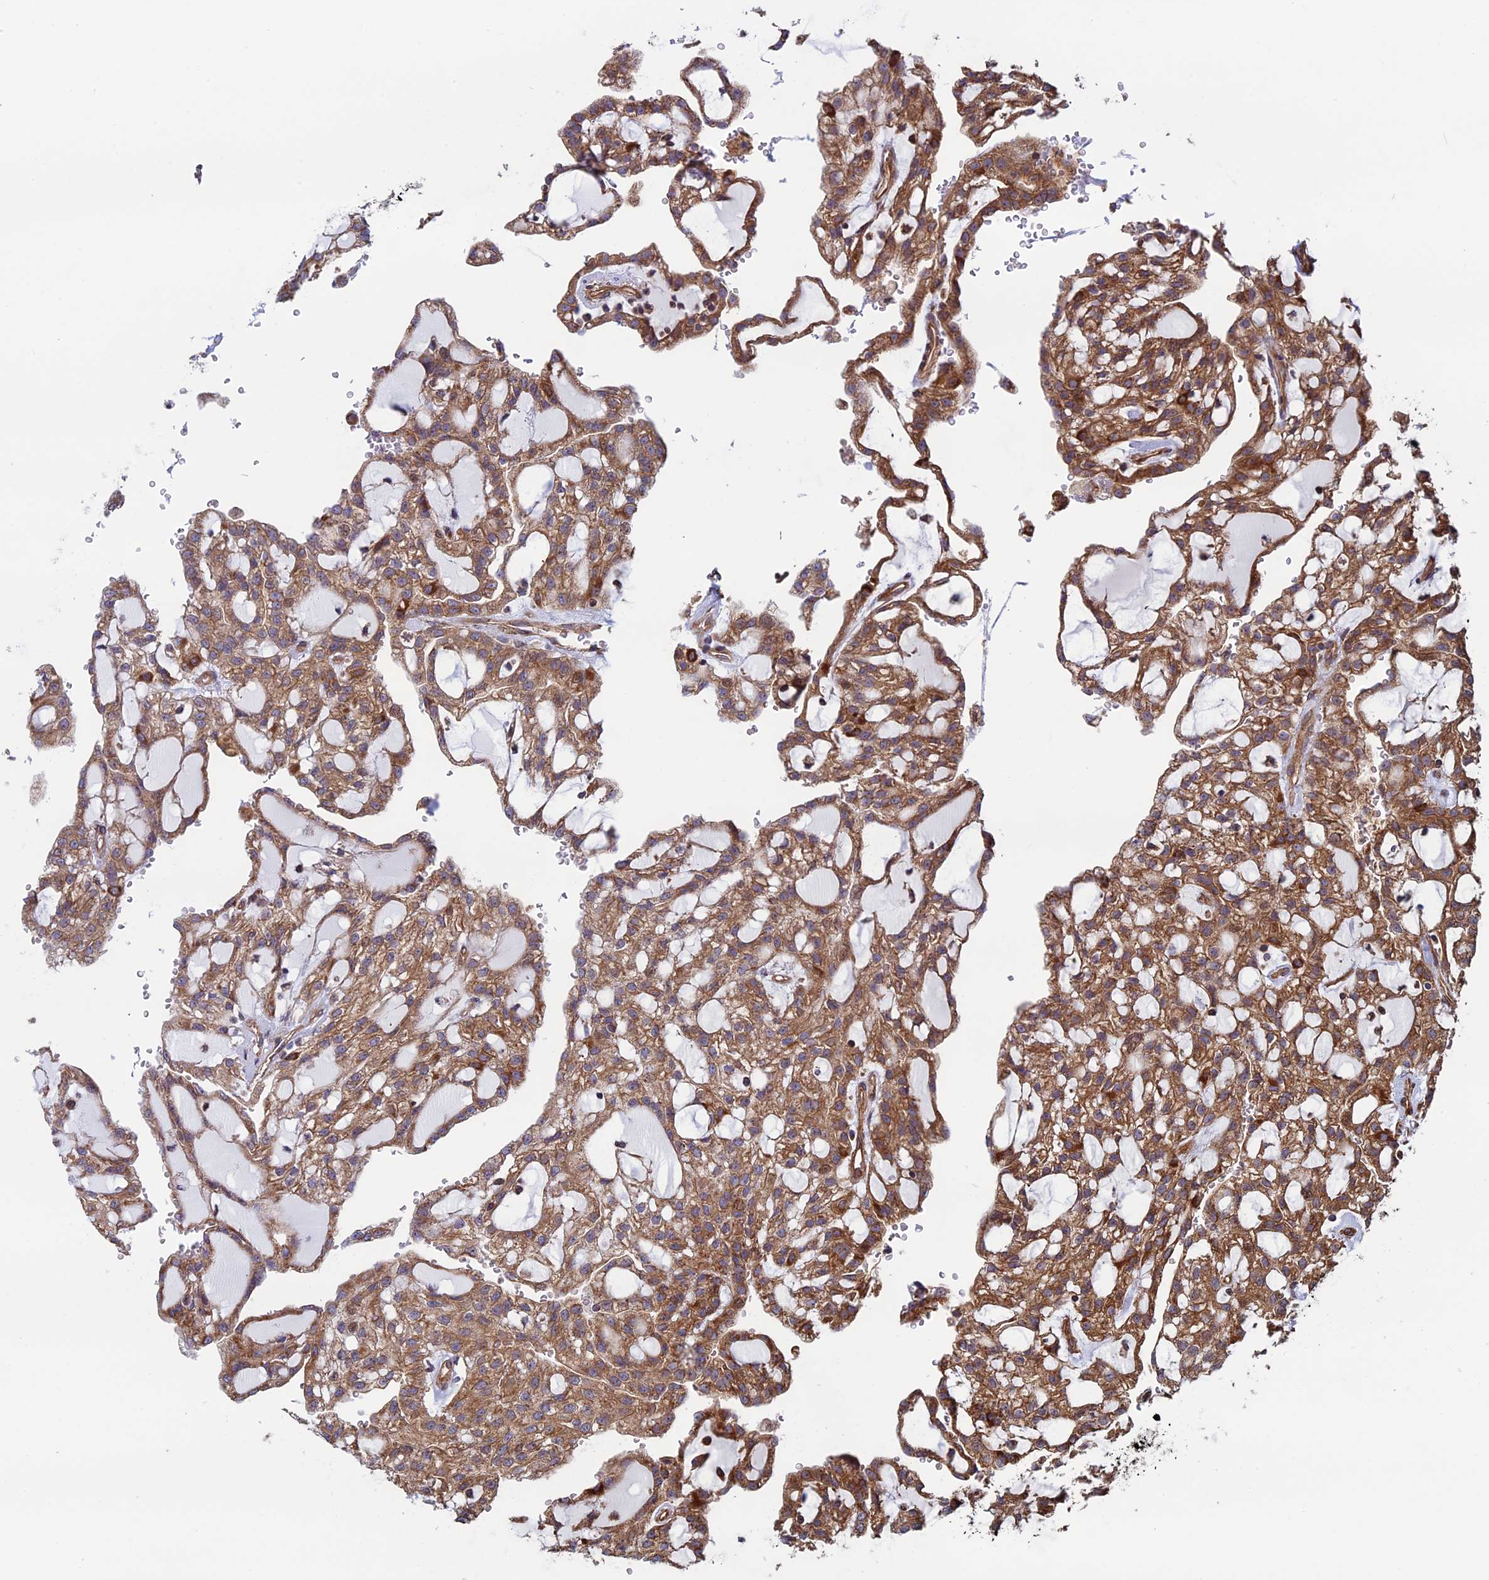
{"staining": {"intensity": "moderate", "quantity": ">75%", "location": "cytoplasmic/membranous"}, "tissue": "renal cancer", "cell_type": "Tumor cells", "image_type": "cancer", "snomed": [{"axis": "morphology", "description": "Adenocarcinoma, NOS"}, {"axis": "topography", "description": "Kidney"}], "caption": "Moderate cytoplasmic/membranous staining for a protein is present in approximately >75% of tumor cells of renal cancer (adenocarcinoma) using IHC.", "gene": "CCDC8", "patient": {"sex": "male", "age": 63}}